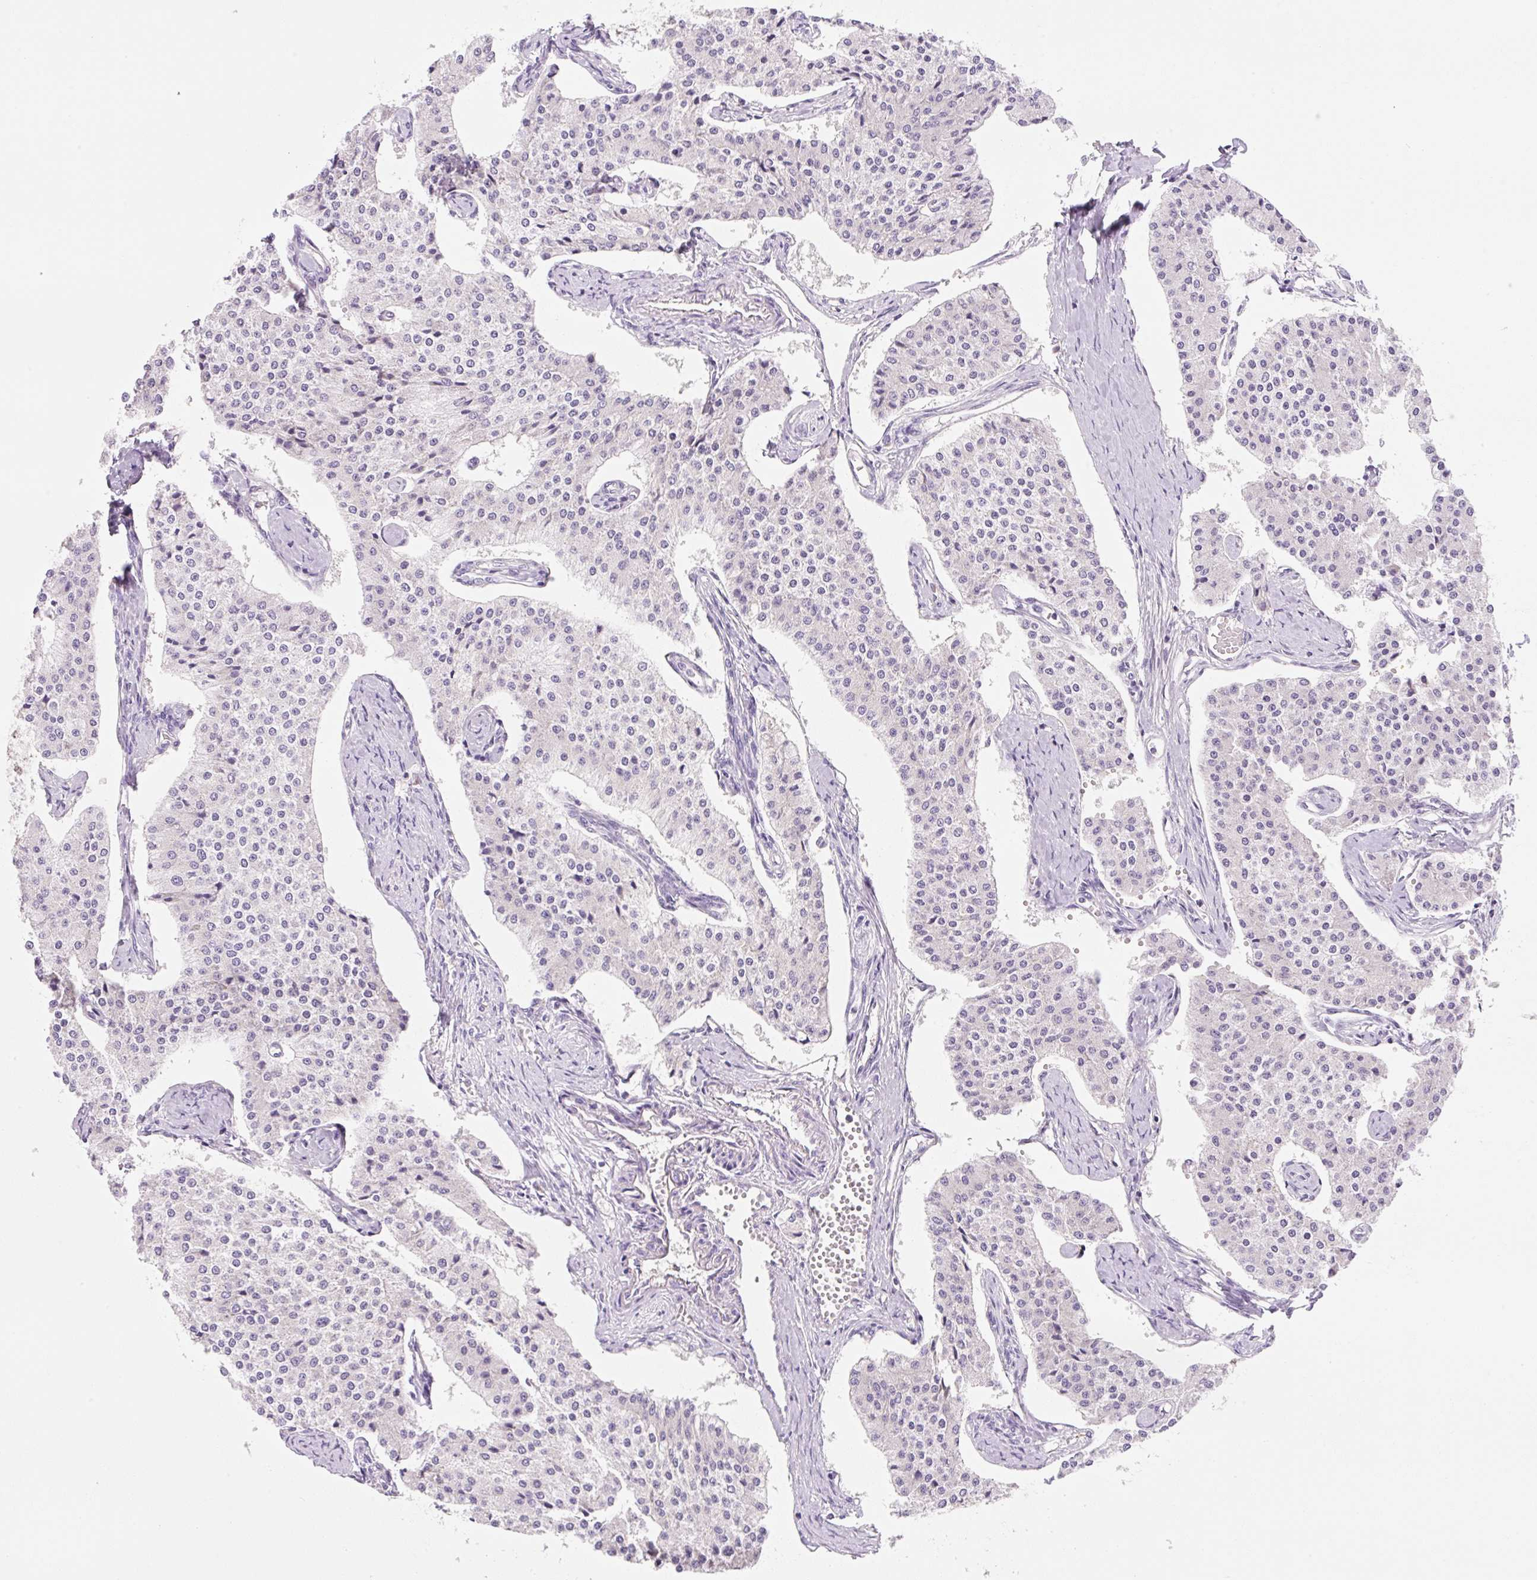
{"staining": {"intensity": "negative", "quantity": "none", "location": "none"}, "tissue": "carcinoid", "cell_type": "Tumor cells", "image_type": "cancer", "snomed": [{"axis": "morphology", "description": "Carcinoid, malignant, NOS"}, {"axis": "topography", "description": "Colon"}], "caption": "Carcinoid was stained to show a protein in brown. There is no significant expression in tumor cells. (Brightfield microscopy of DAB immunohistochemistry (IHC) at high magnification).", "gene": "RPL18A", "patient": {"sex": "female", "age": 52}}